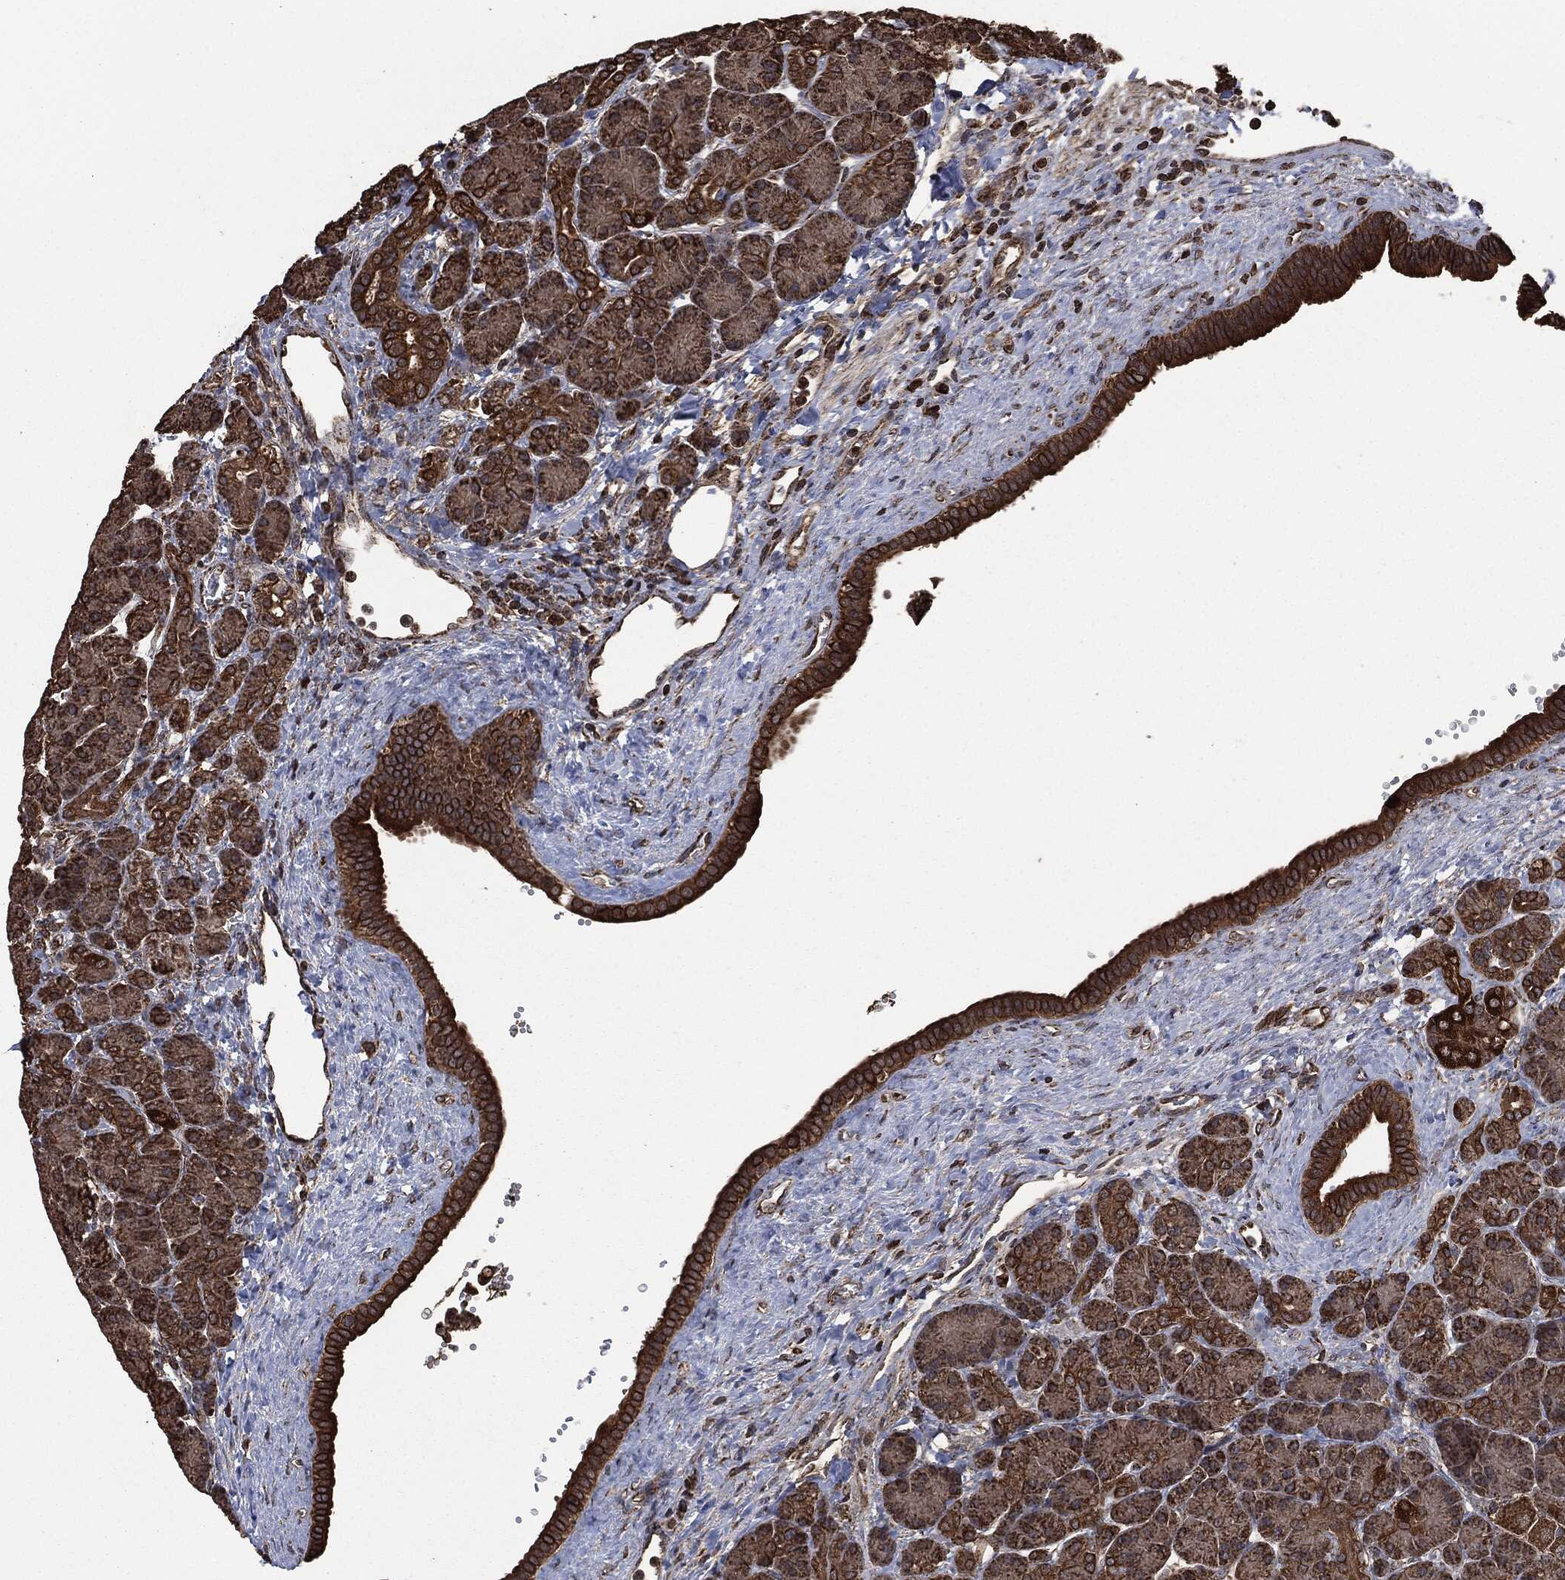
{"staining": {"intensity": "strong", "quantity": "25%-75%", "location": "cytoplasmic/membranous"}, "tissue": "pancreas", "cell_type": "Exocrine glandular cells", "image_type": "normal", "snomed": [{"axis": "morphology", "description": "Normal tissue, NOS"}, {"axis": "topography", "description": "Pancreas"}], "caption": "The photomicrograph displays staining of benign pancreas, revealing strong cytoplasmic/membranous protein staining (brown color) within exocrine glandular cells.", "gene": "LIG3", "patient": {"sex": "female", "age": 63}}